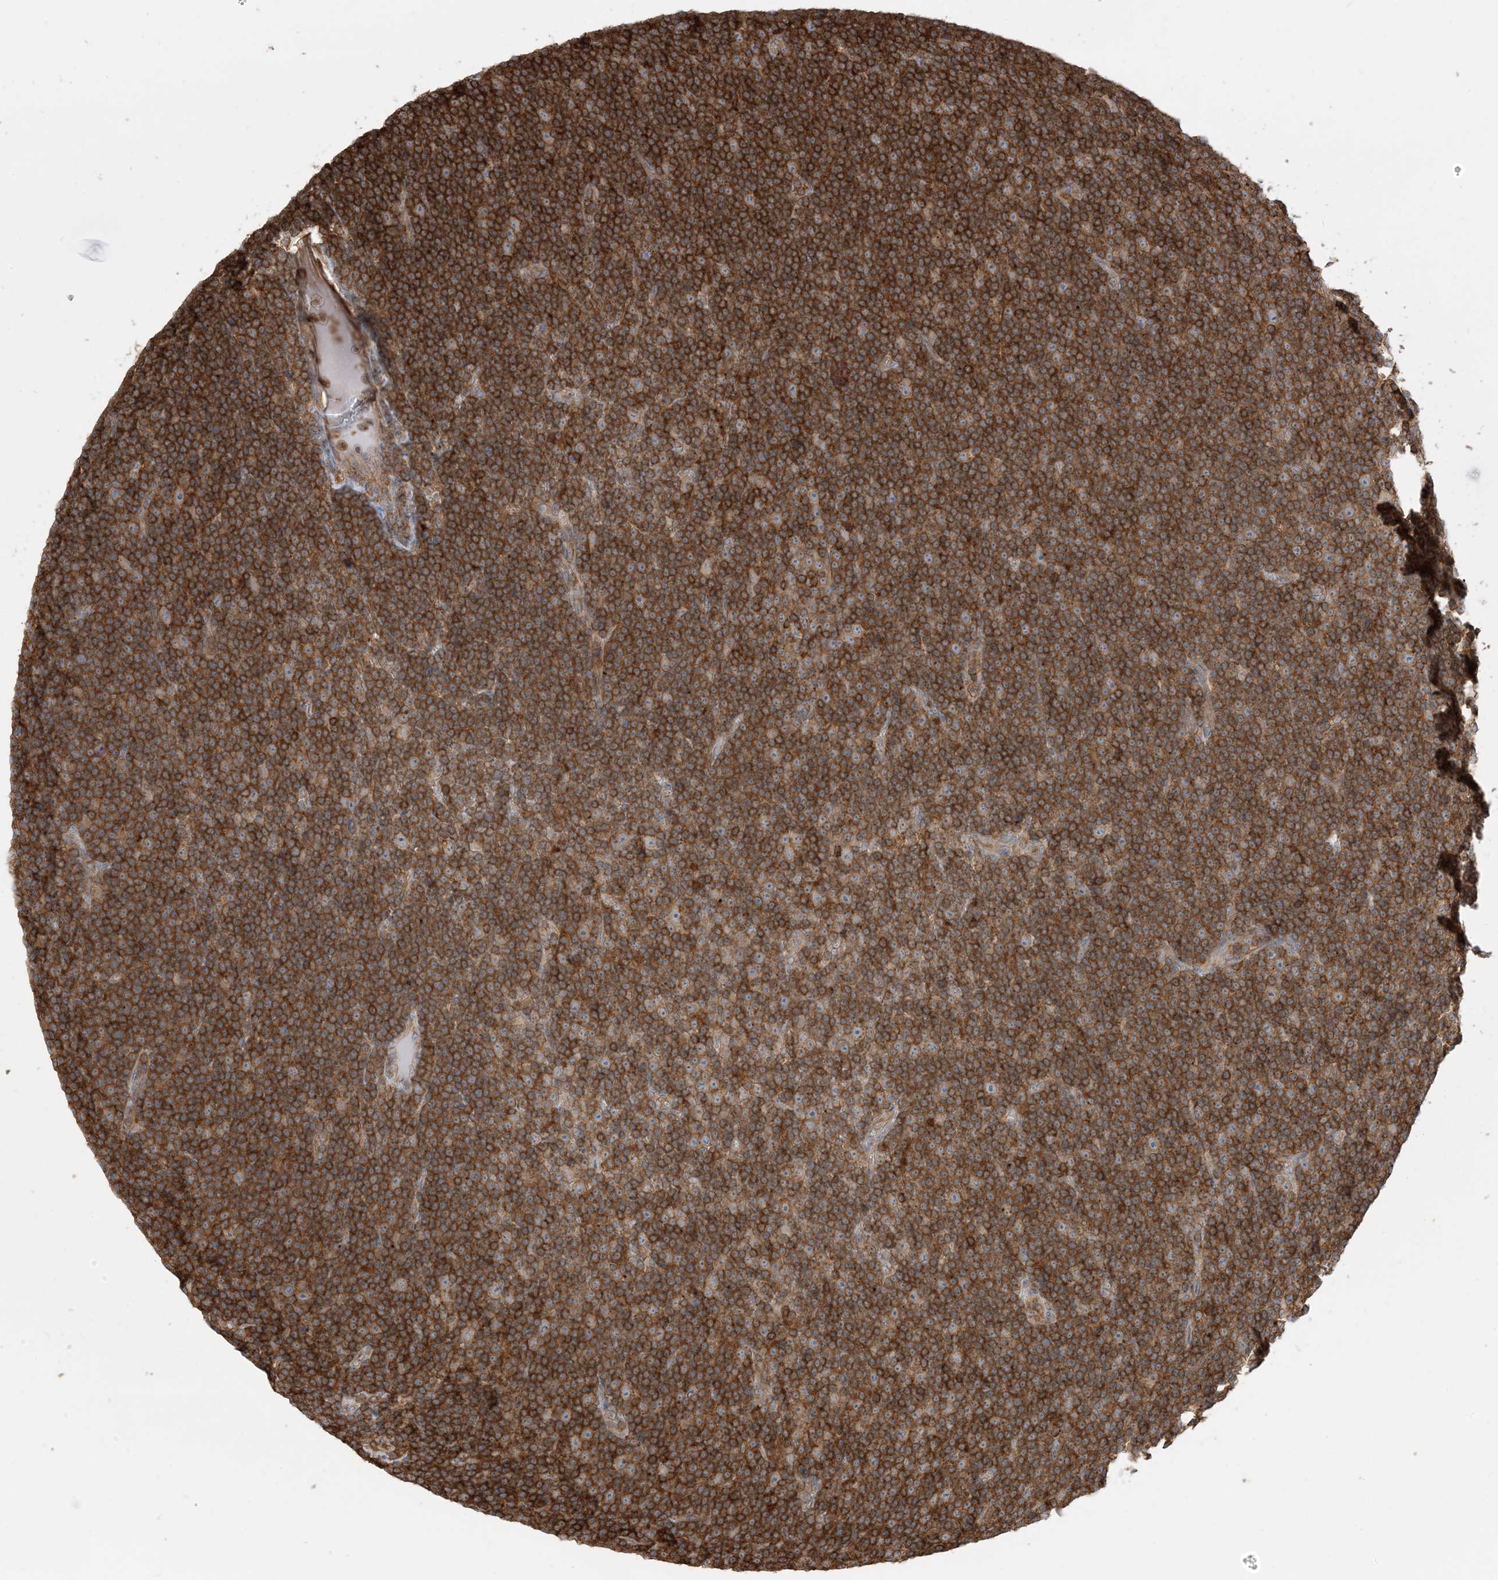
{"staining": {"intensity": "strong", "quantity": ">75%", "location": "cytoplasmic/membranous"}, "tissue": "lymphoma", "cell_type": "Tumor cells", "image_type": "cancer", "snomed": [{"axis": "morphology", "description": "Malignant lymphoma, non-Hodgkin's type, Low grade"}, {"axis": "topography", "description": "Lymph node"}], "caption": "A high amount of strong cytoplasmic/membranous staining is present in about >75% of tumor cells in malignant lymphoma, non-Hodgkin's type (low-grade) tissue.", "gene": "CAPZB", "patient": {"sex": "female", "age": 67}}